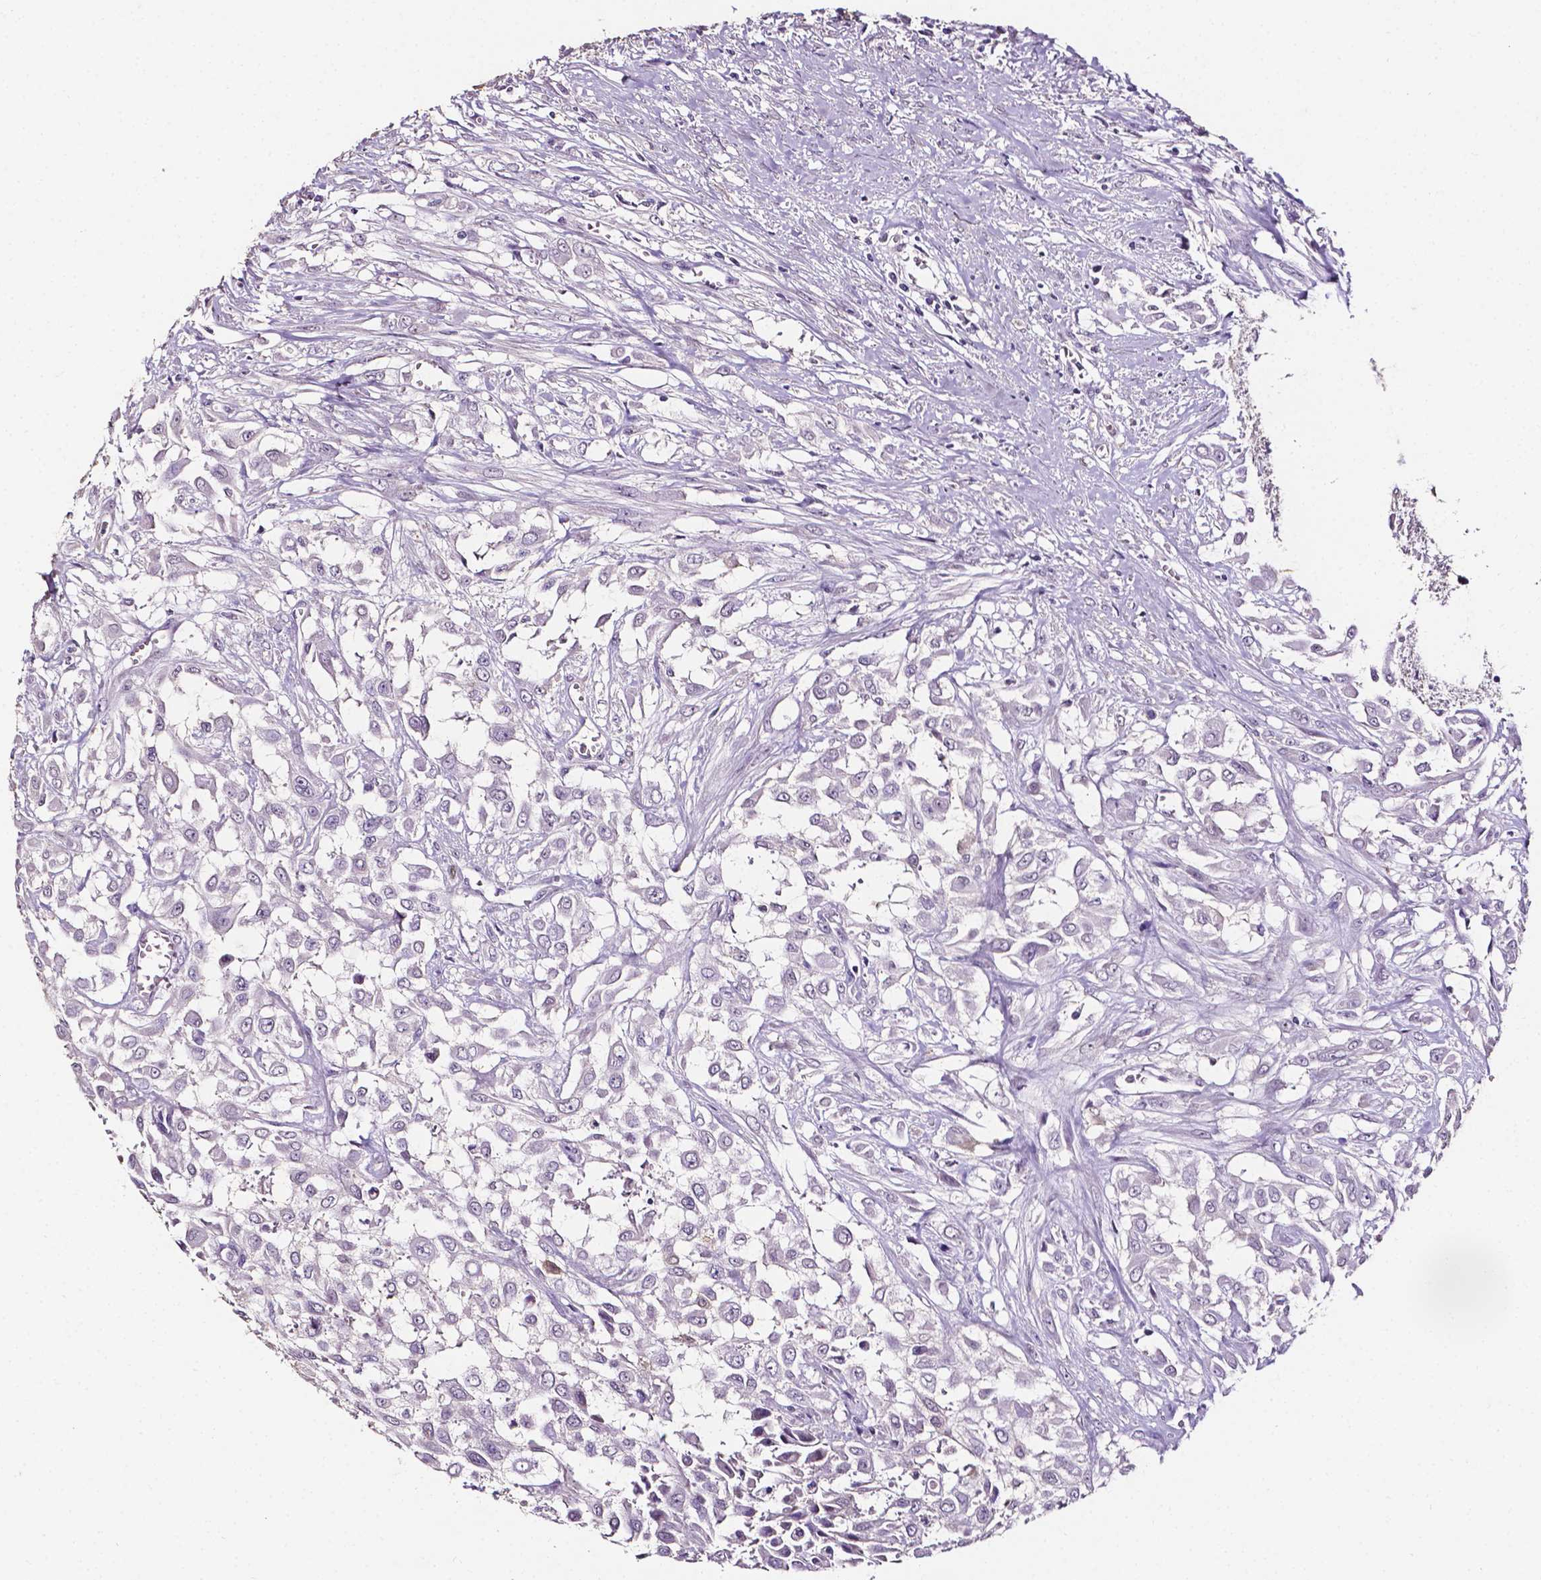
{"staining": {"intensity": "negative", "quantity": "none", "location": "none"}, "tissue": "urothelial cancer", "cell_type": "Tumor cells", "image_type": "cancer", "snomed": [{"axis": "morphology", "description": "Urothelial carcinoma, High grade"}, {"axis": "topography", "description": "Urinary bladder"}], "caption": "Photomicrograph shows no protein expression in tumor cells of urothelial cancer tissue.", "gene": "PSAT1", "patient": {"sex": "male", "age": 57}}